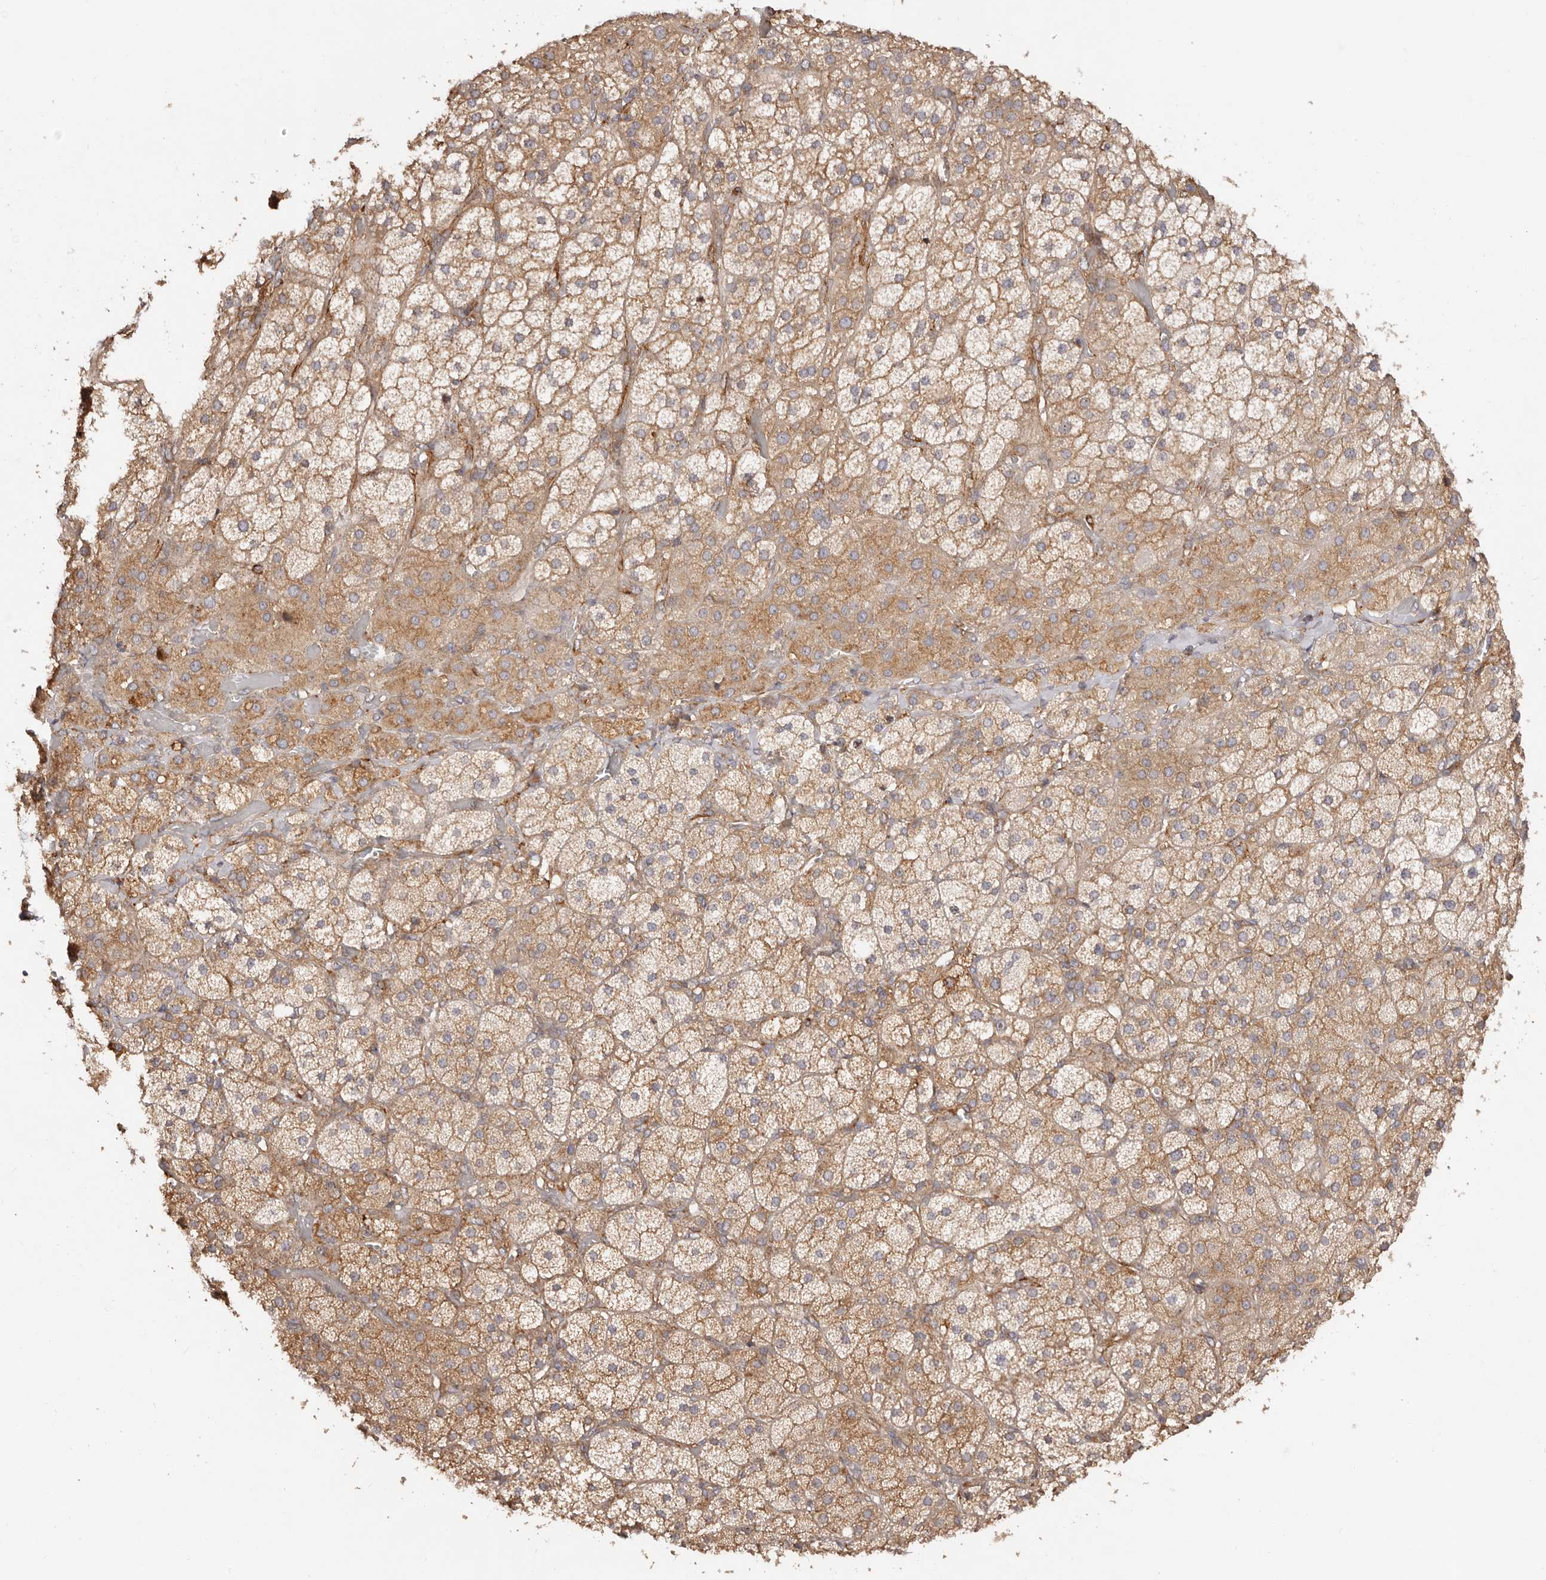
{"staining": {"intensity": "moderate", "quantity": ">75%", "location": "cytoplasmic/membranous"}, "tissue": "adrenal gland", "cell_type": "Glandular cells", "image_type": "normal", "snomed": [{"axis": "morphology", "description": "Normal tissue, NOS"}, {"axis": "topography", "description": "Adrenal gland"}], "caption": "Moderate cytoplasmic/membranous positivity is appreciated in approximately >75% of glandular cells in benign adrenal gland.", "gene": "RPS6", "patient": {"sex": "male", "age": 57}}